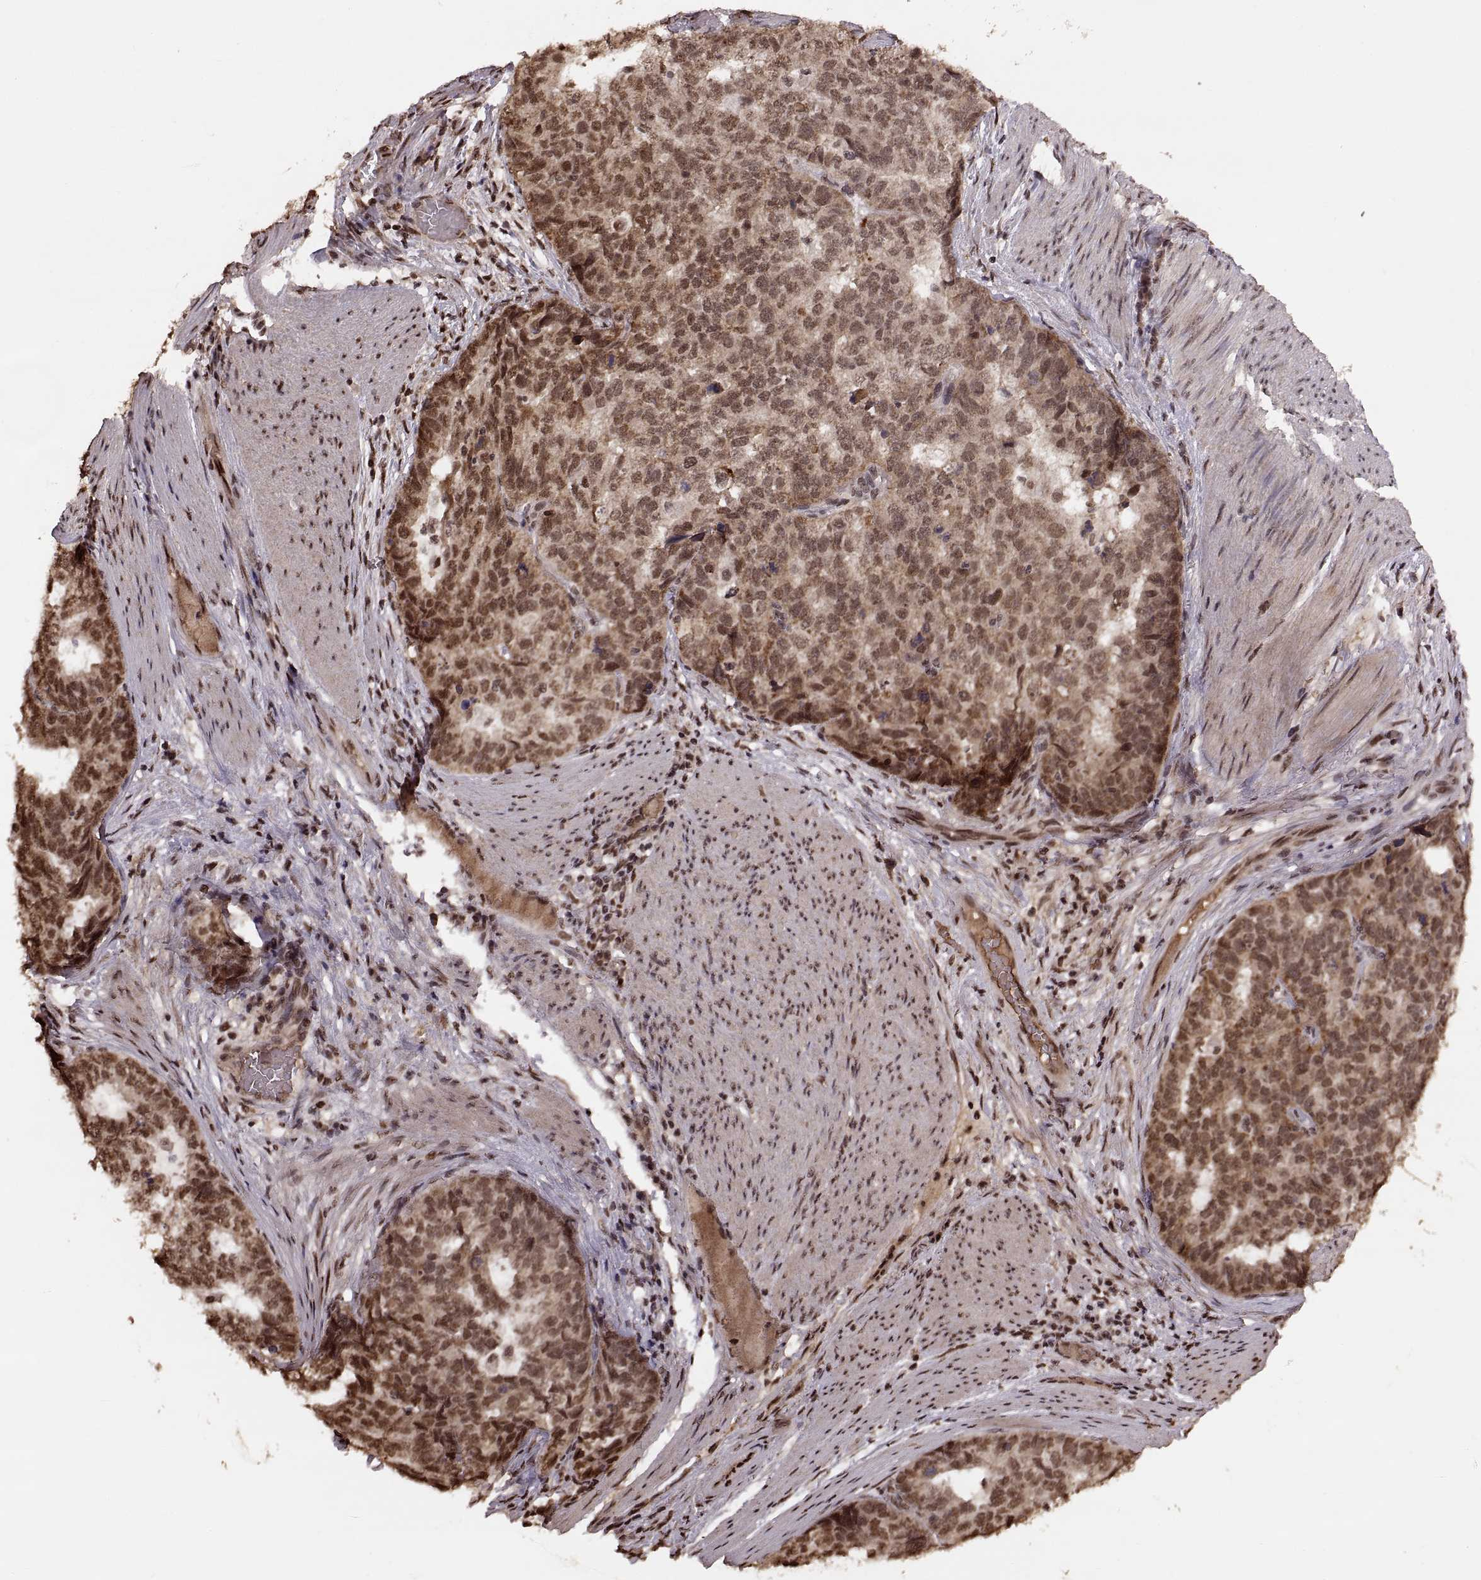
{"staining": {"intensity": "moderate", "quantity": ">75%", "location": "cytoplasmic/membranous,nuclear"}, "tissue": "stomach cancer", "cell_type": "Tumor cells", "image_type": "cancer", "snomed": [{"axis": "morphology", "description": "Adenocarcinoma, NOS"}, {"axis": "topography", "description": "Stomach"}], "caption": "Approximately >75% of tumor cells in human stomach cancer (adenocarcinoma) display moderate cytoplasmic/membranous and nuclear protein positivity as visualized by brown immunohistochemical staining.", "gene": "RFT1", "patient": {"sex": "male", "age": 69}}